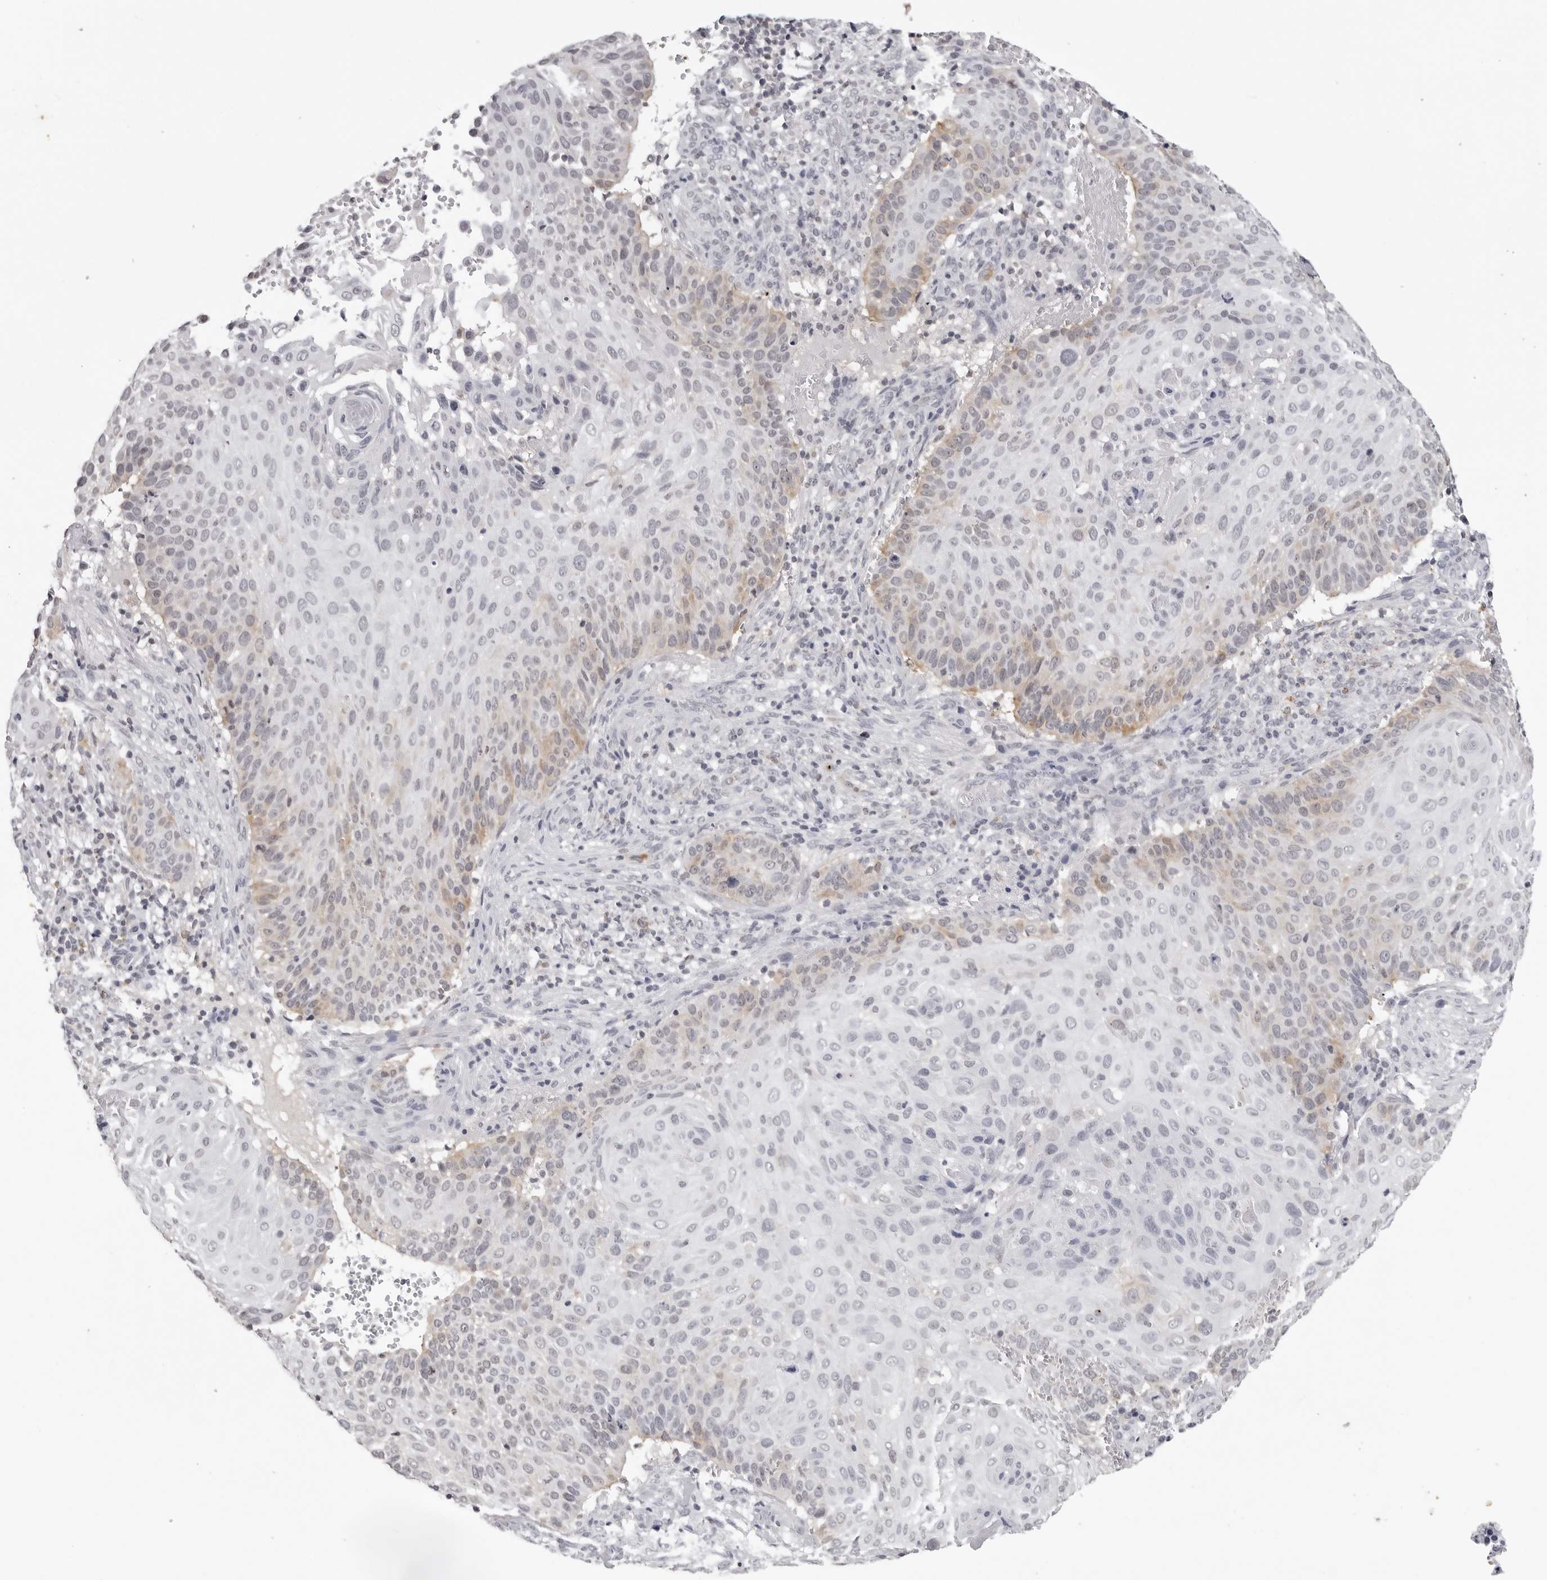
{"staining": {"intensity": "weak", "quantity": "25%-75%", "location": "cytoplasmic/membranous"}, "tissue": "cervical cancer", "cell_type": "Tumor cells", "image_type": "cancer", "snomed": [{"axis": "morphology", "description": "Squamous cell carcinoma, NOS"}, {"axis": "topography", "description": "Cervix"}], "caption": "This photomicrograph displays immunohistochemistry staining of human cervical squamous cell carcinoma, with low weak cytoplasmic/membranous positivity in about 25%-75% of tumor cells.", "gene": "RRM1", "patient": {"sex": "female", "age": 74}}